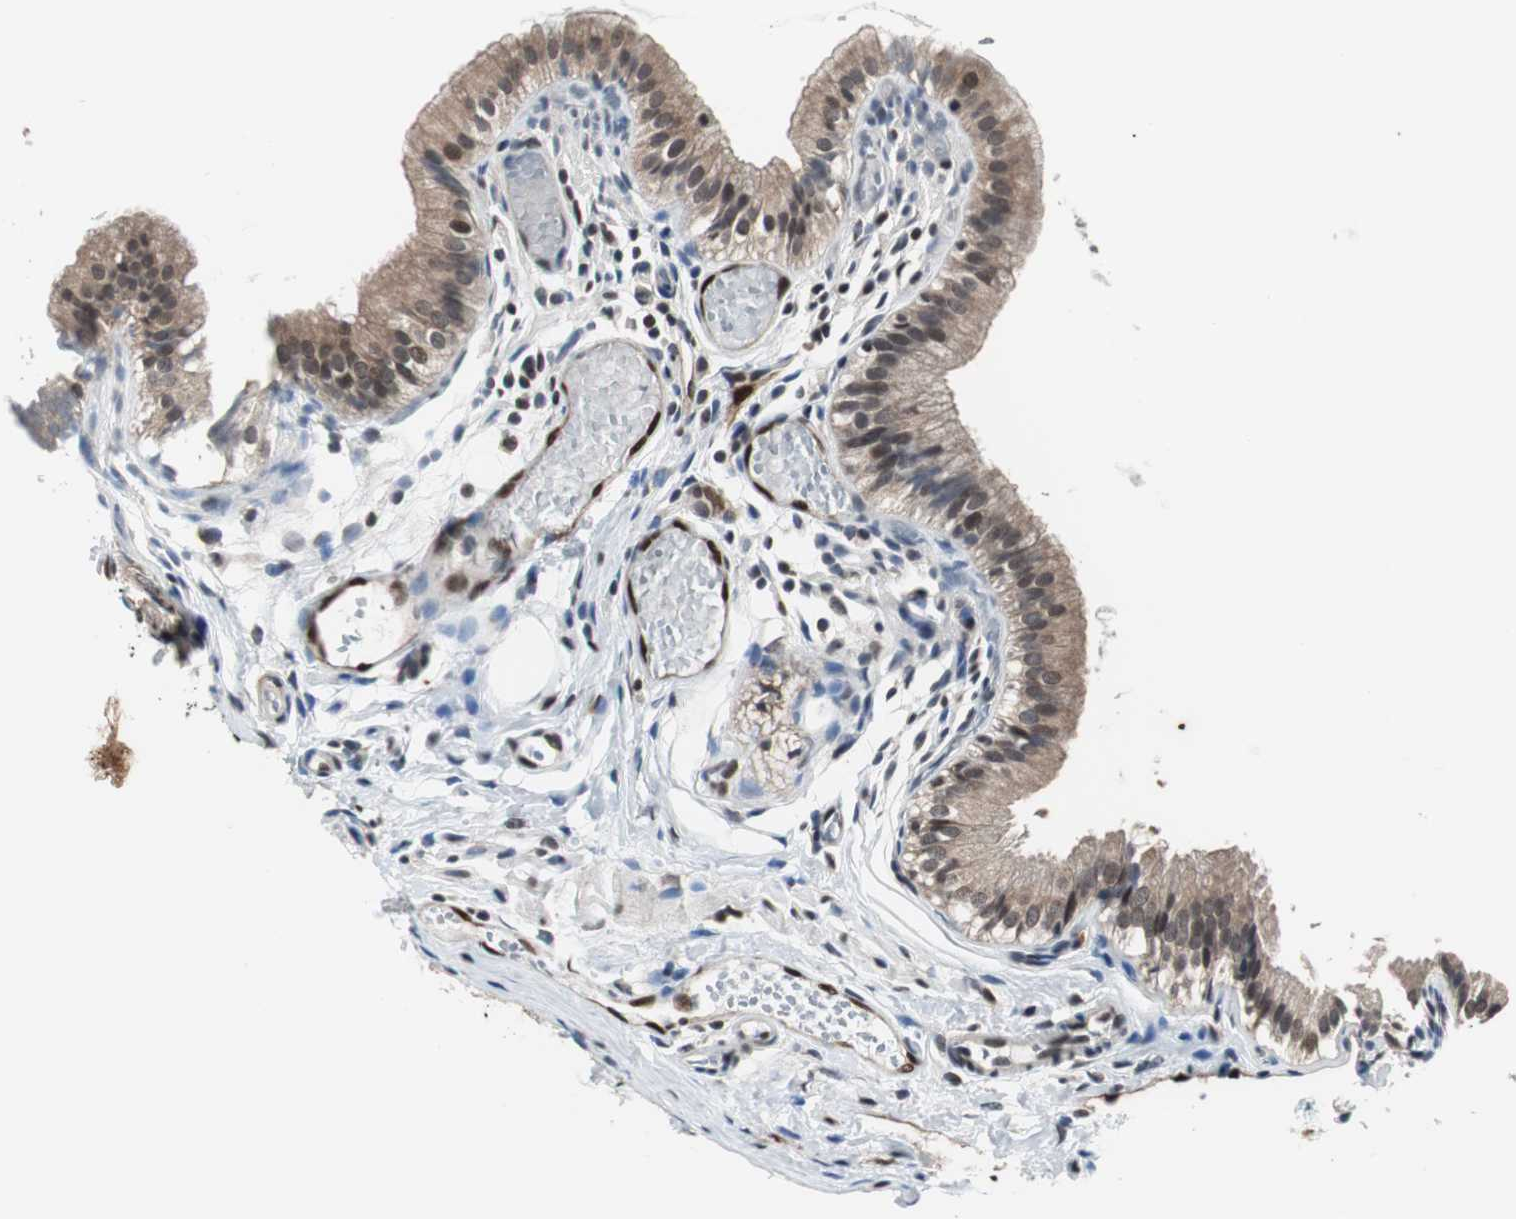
{"staining": {"intensity": "moderate", "quantity": ">75%", "location": "cytoplasmic/membranous"}, "tissue": "gallbladder", "cell_type": "Glandular cells", "image_type": "normal", "snomed": [{"axis": "morphology", "description": "Normal tissue, NOS"}, {"axis": "topography", "description": "Gallbladder"}], "caption": "Protein staining of normal gallbladder demonstrates moderate cytoplasmic/membranous expression in about >75% of glandular cells.", "gene": "SMAD1", "patient": {"sex": "female", "age": 26}}